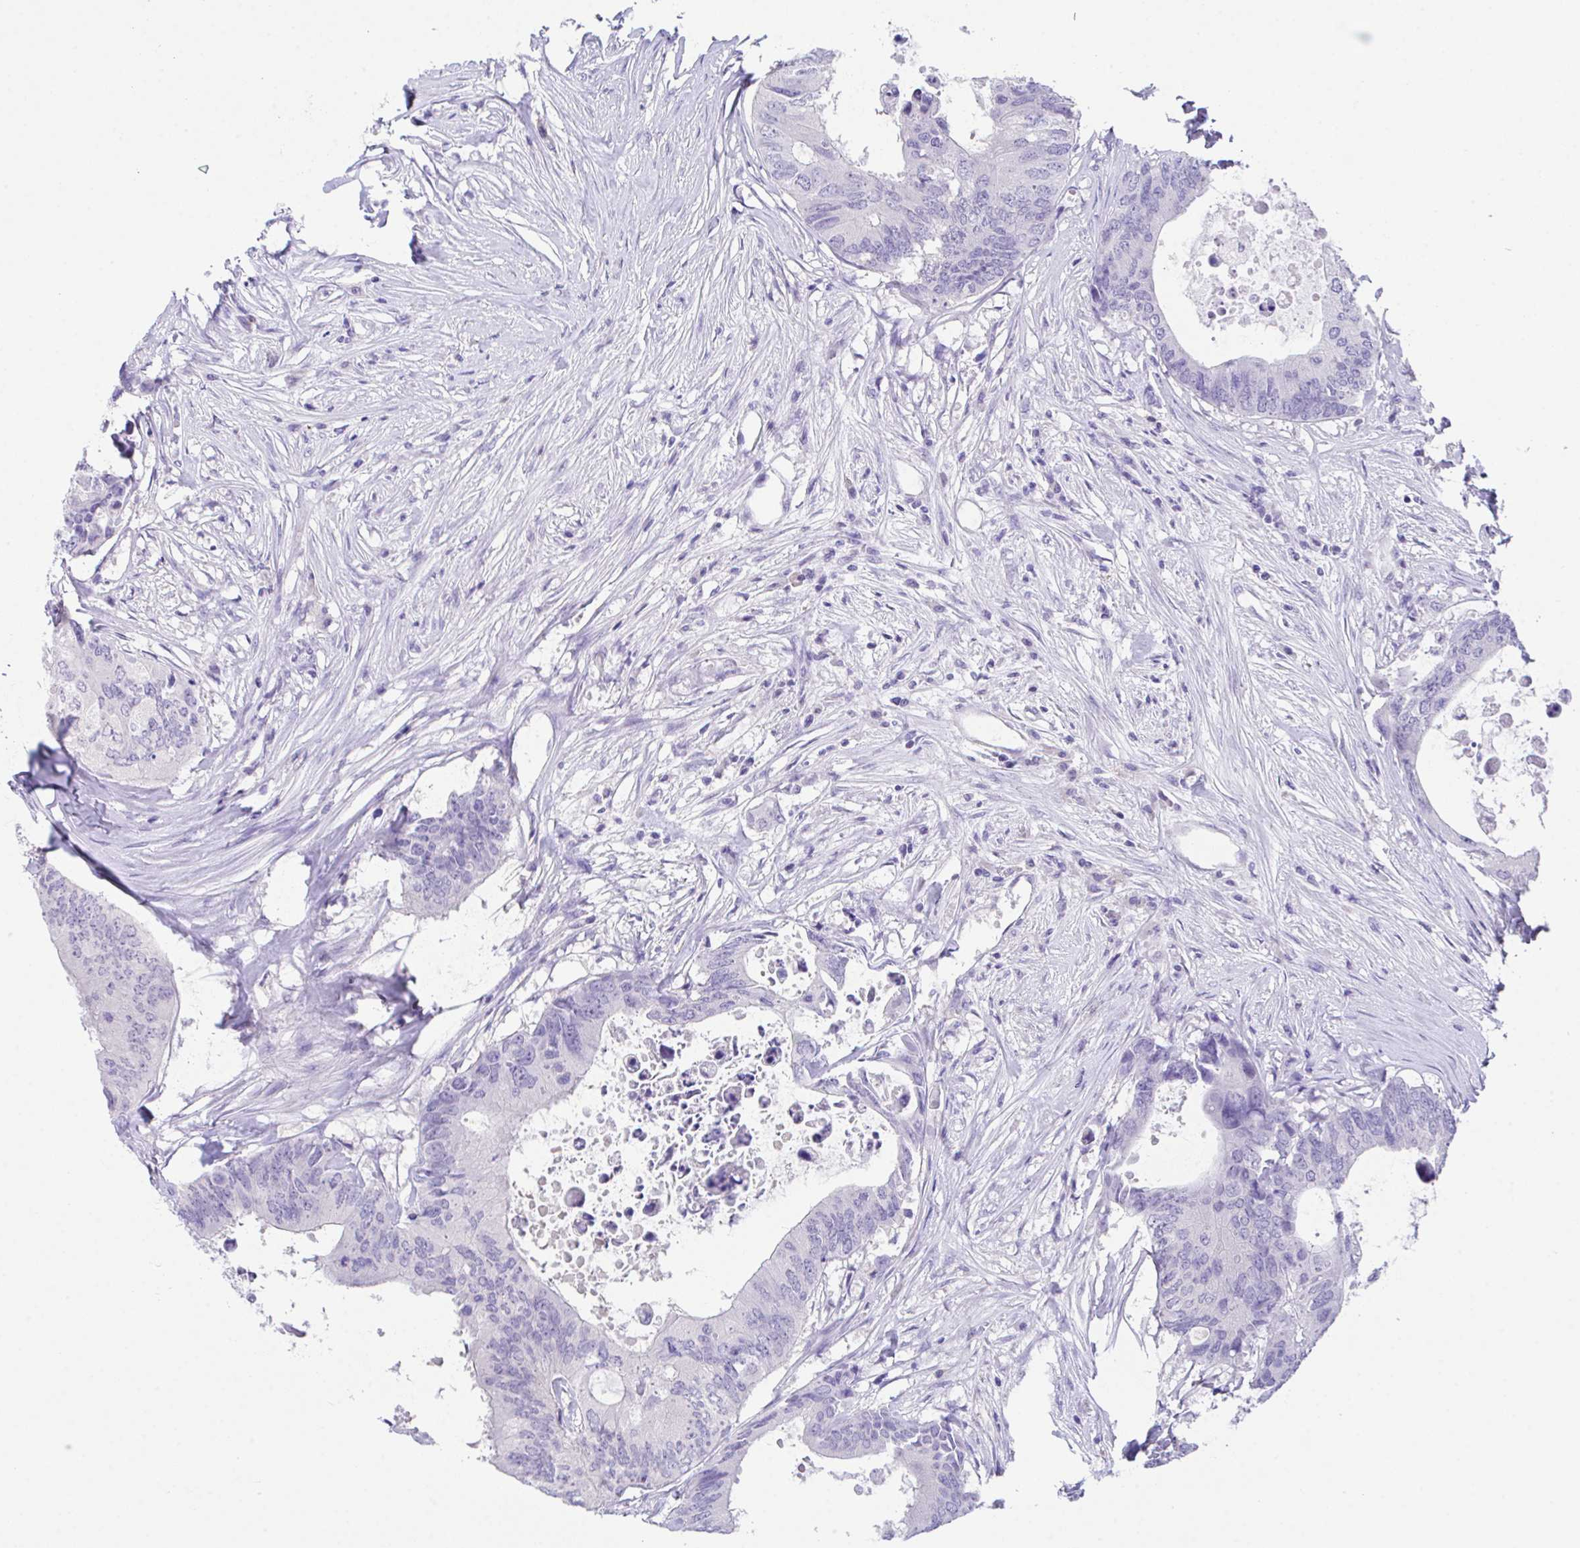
{"staining": {"intensity": "negative", "quantity": "none", "location": "none"}, "tissue": "colorectal cancer", "cell_type": "Tumor cells", "image_type": "cancer", "snomed": [{"axis": "morphology", "description": "Adenocarcinoma, NOS"}, {"axis": "topography", "description": "Colon"}], "caption": "IHC micrograph of neoplastic tissue: adenocarcinoma (colorectal) stained with DAB (3,3'-diaminobenzidine) shows no significant protein staining in tumor cells.", "gene": "HACD4", "patient": {"sex": "male", "age": 71}}